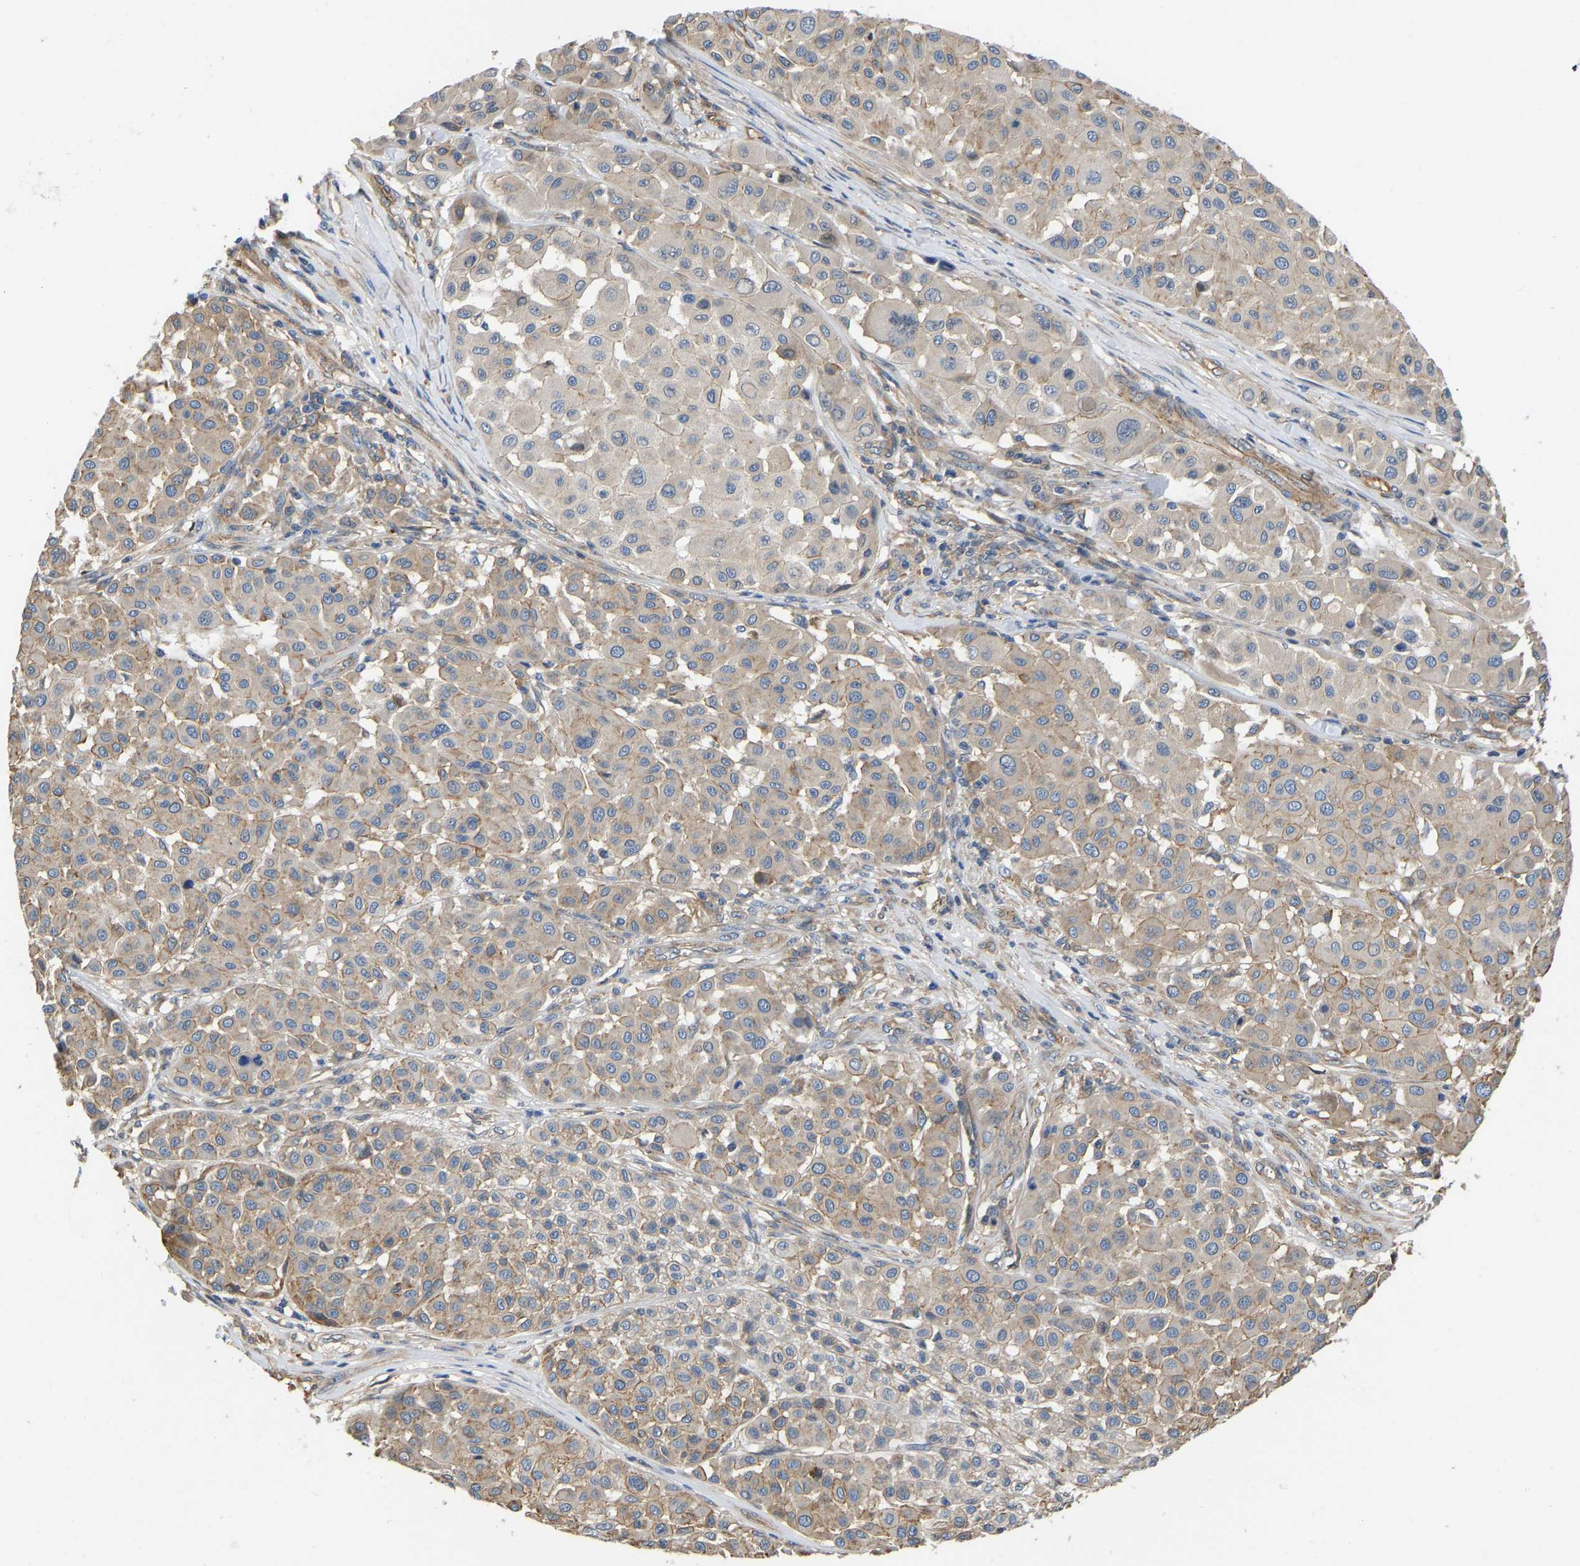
{"staining": {"intensity": "weak", "quantity": ">75%", "location": "cytoplasmic/membranous"}, "tissue": "melanoma", "cell_type": "Tumor cells", "image_type": "cancer", "snomed": [{"axis": "morphology", "description": "Malignant melanoma, Metastatic site"}, {"axis": "topography", "description": "Soft tissue"}], "caption": "IHC image of human malignant melanoma (metastatic site) stained for a protein (brown), which exhibits low levels of weak cytoplasmic/membranous expression in approximately >75% of tumor cells.", "gene": "ELMO2", "patient": {"sex": "male", "age": 41}}